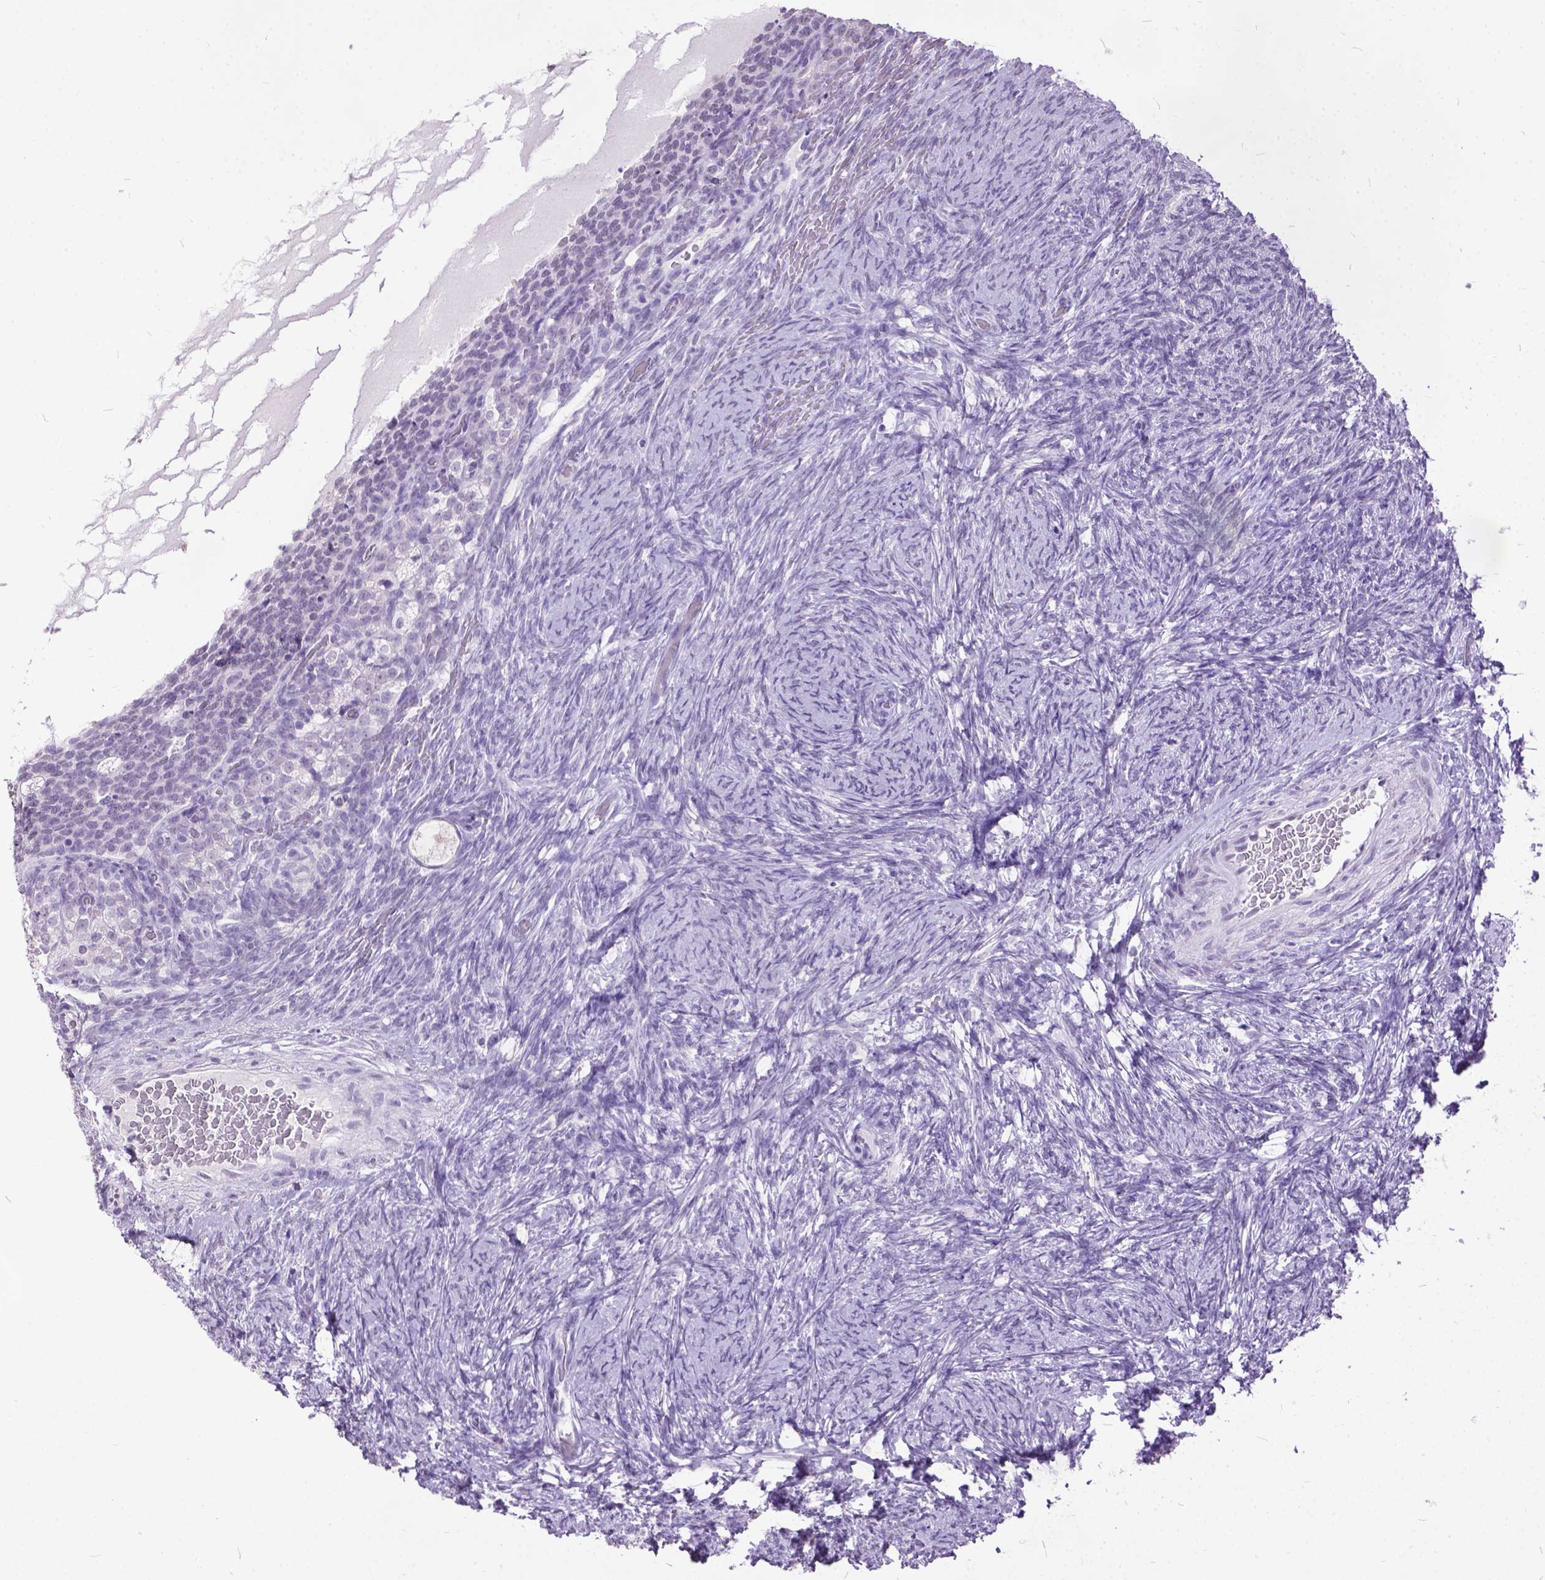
{"staining": {"intensity": "negative", "quantity": "none", "location": "none"}, "tissue": "ovary", "cell_type": "Ovarian stroma cells", "image_type": "normal", "snomed": [{"axis": "morphology", "description": "Normal tissue, NOS"}, {"axis": "topography", "description": "Ovary"}], "caption": "Micrograph shows no protein expression in ovarian stroma cells of benign ovary. (DAB IHC visualized using brightfield microscopy, high magnification).", "gene": "MARCHF10", "patient": {"sex": "female", "age": 34}}